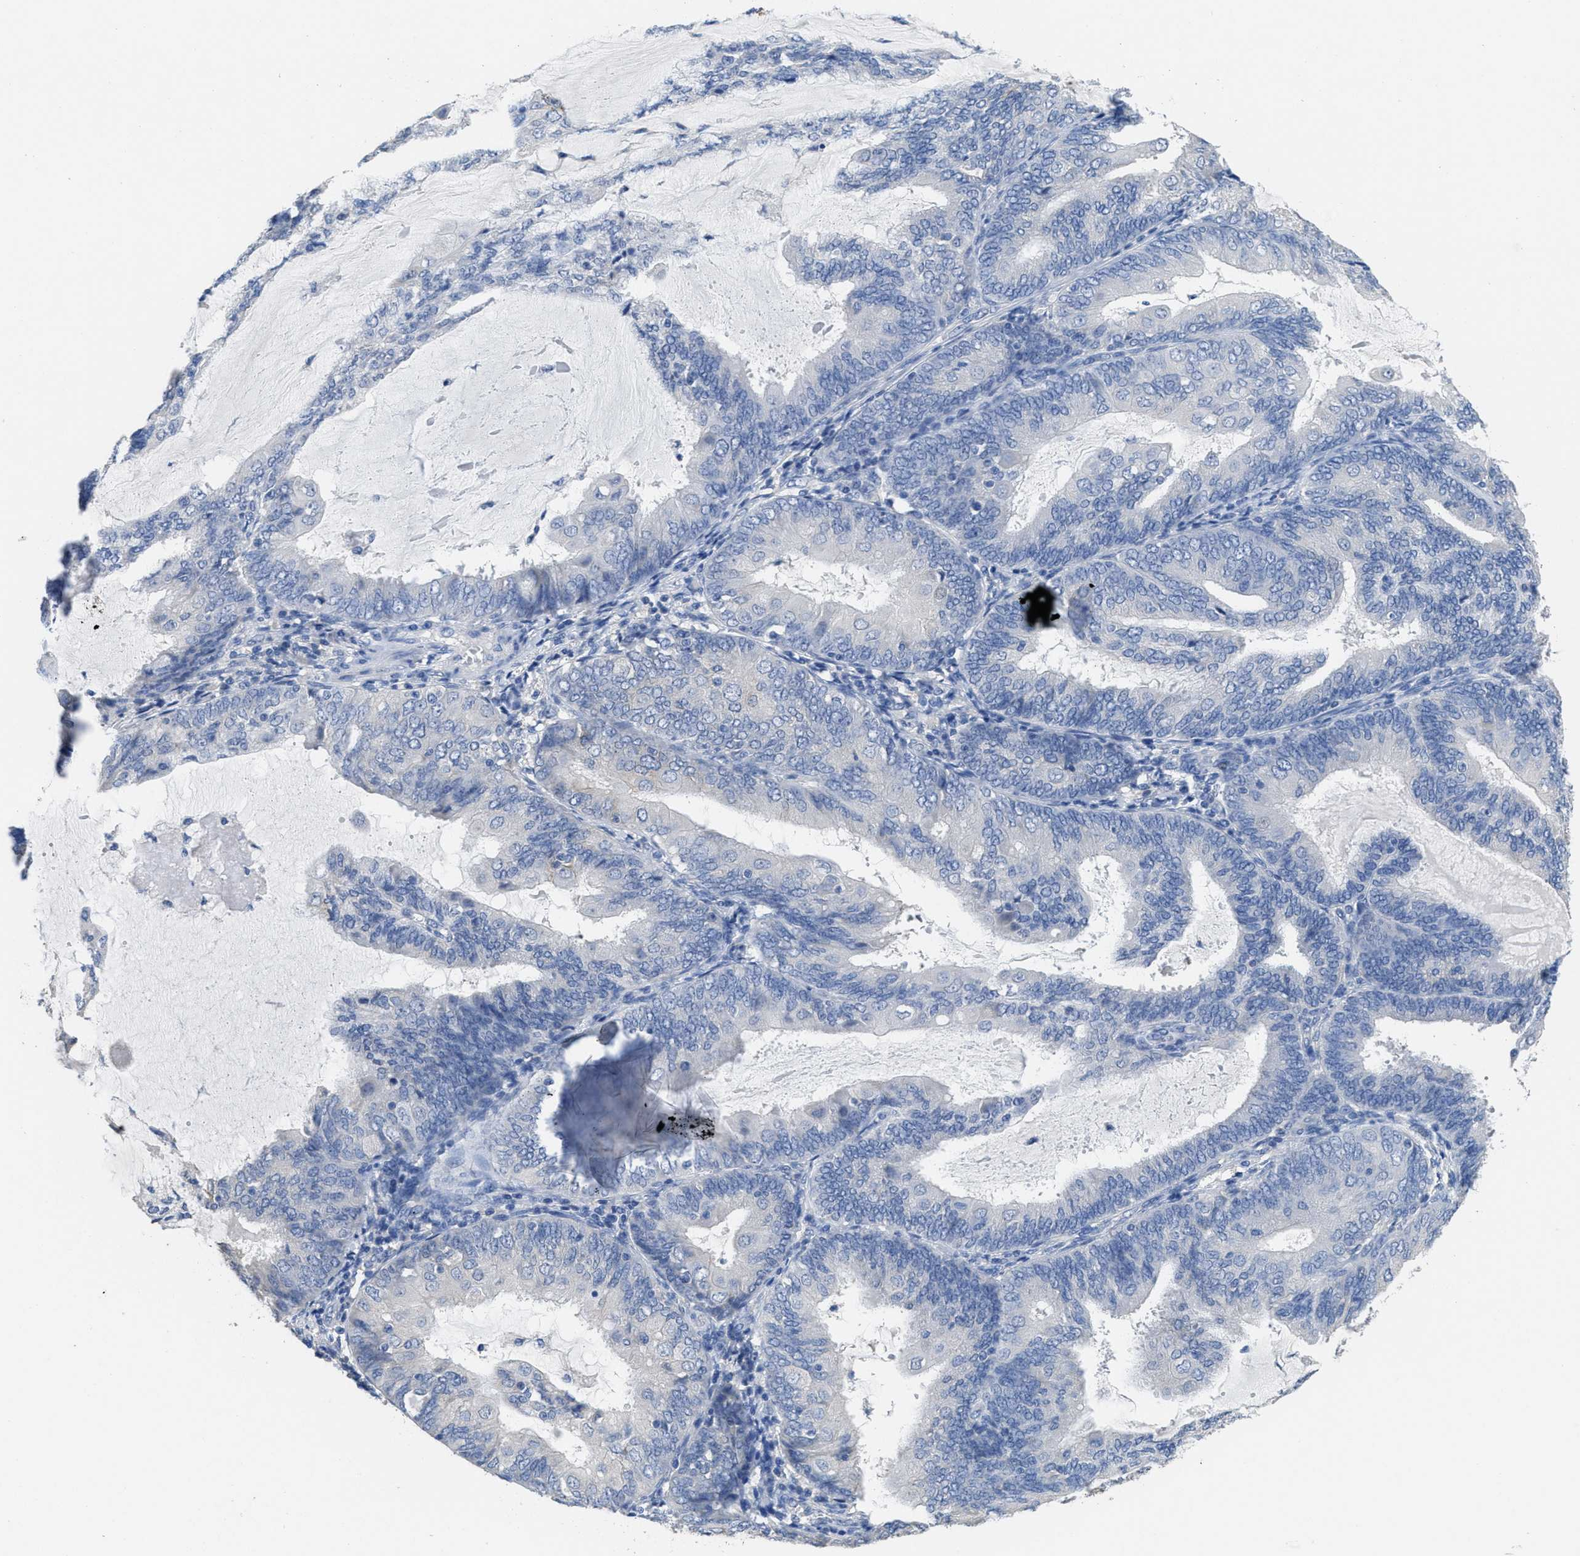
{"staining": {"intensity": "negative", "quantity": "none", "location": "none"}, "tissue": "endometrial cancer", "cell_type": "Tumor cells", "image_type": "cancer", "snomed": [{"axis": "morphology", "description": "Adenocarcinoma, NOS"}, {"axis": "topography", "description": "Endometrium"}], "caption": "Endometrial cancer was stained to show a protein in brown. There is no significant positivity in tumor cells.", "gene": "CA9", "patient": {"sex": "female", "age": 81}}